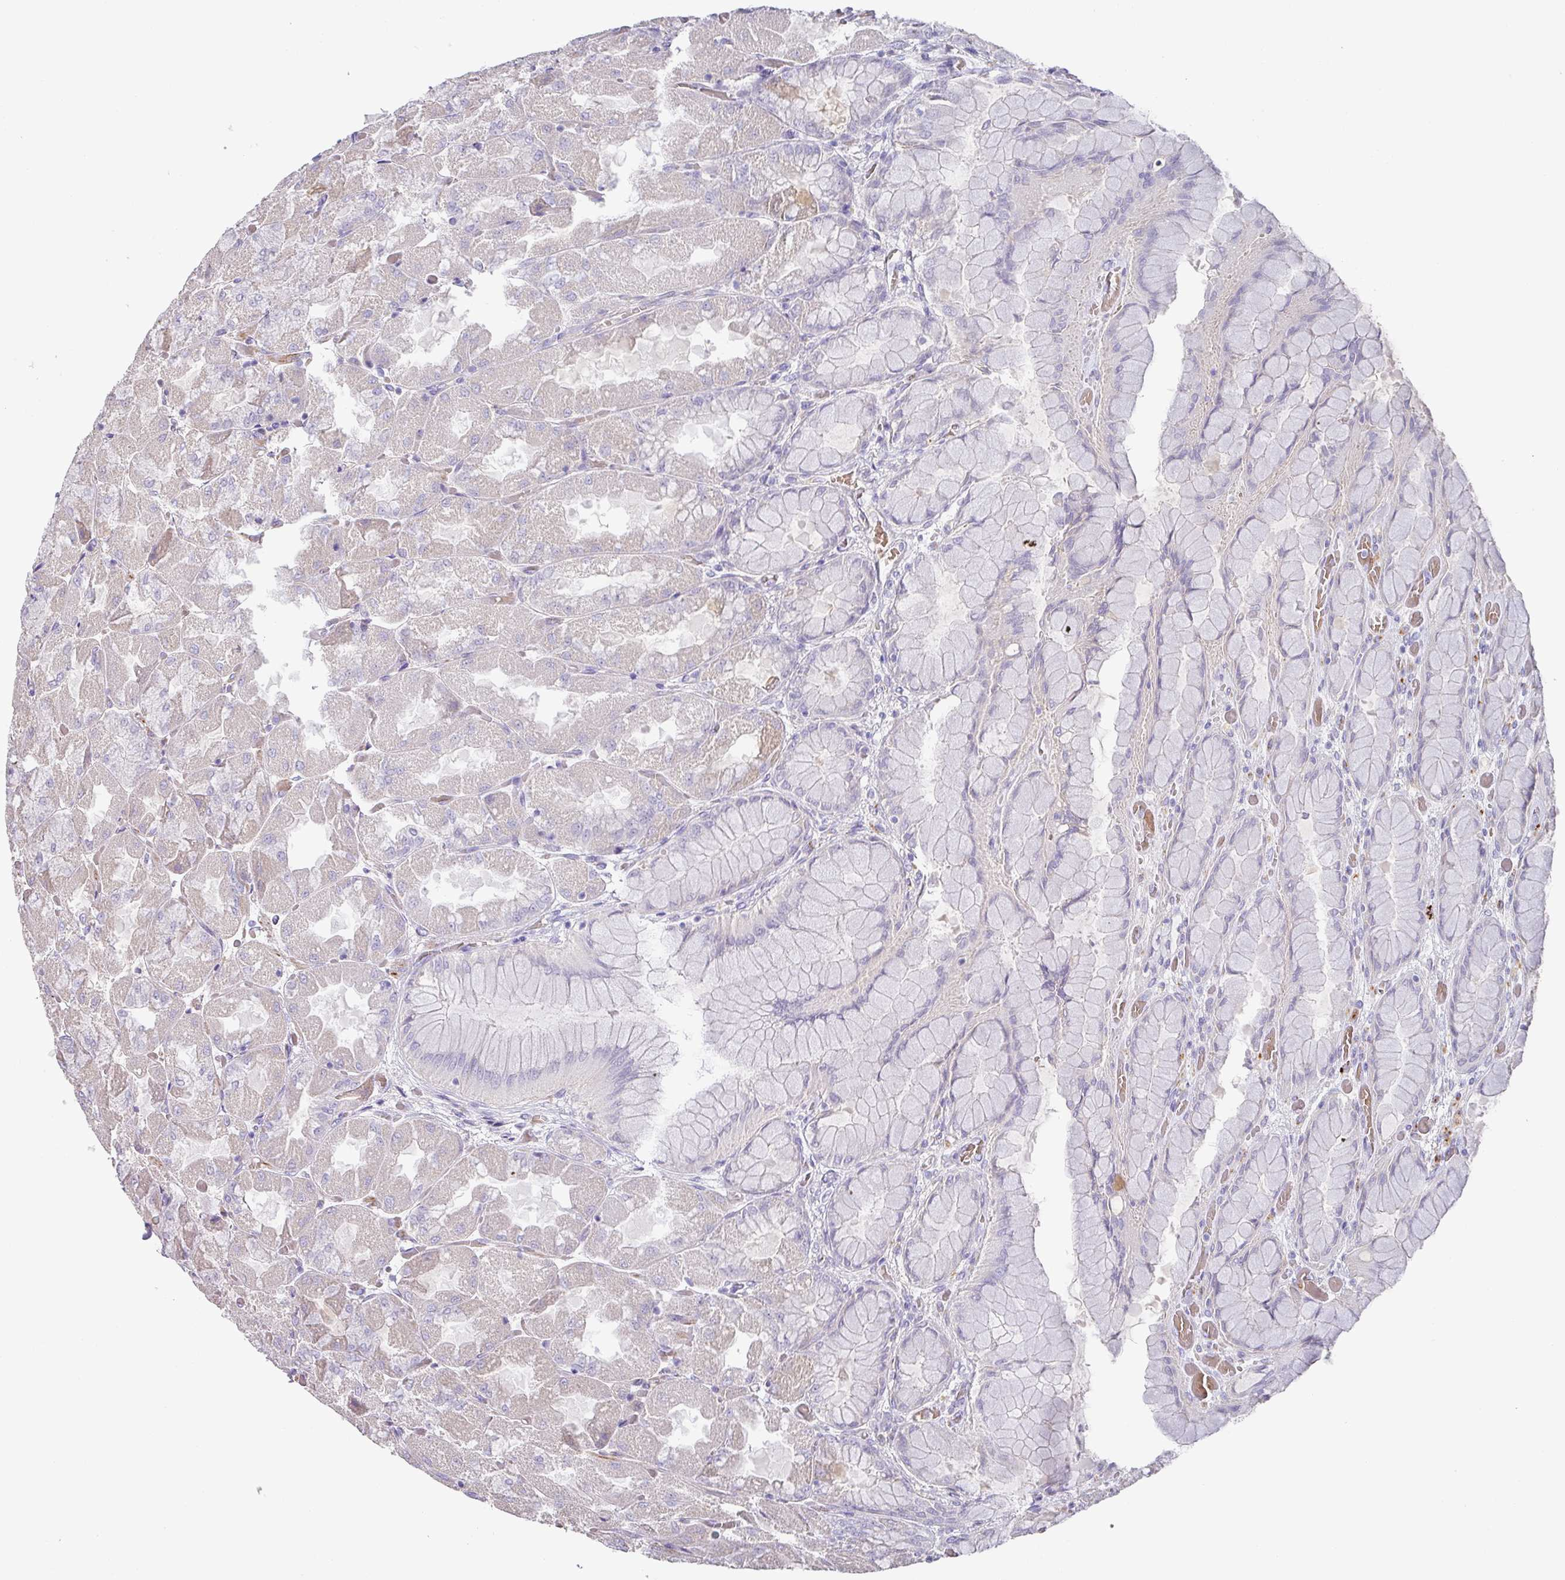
{"staining": {"intensity": "negative", "quantity": "none", "location": "none"}, "tissue": "stomach", "cell_type": "Glandular cells", "image_type": "normal", "snomed": [{"axis": "morphology", "description": "Normal tissue, NOS"}, {"axis": "topography", "description": "Stomach"}], "caption": "Stomach stained for a protein using immunohistochemistry (IHC) reveals no expression glandular cells.", "gene": "TARM1", "patient": {"sex": "female", "age": 61}}